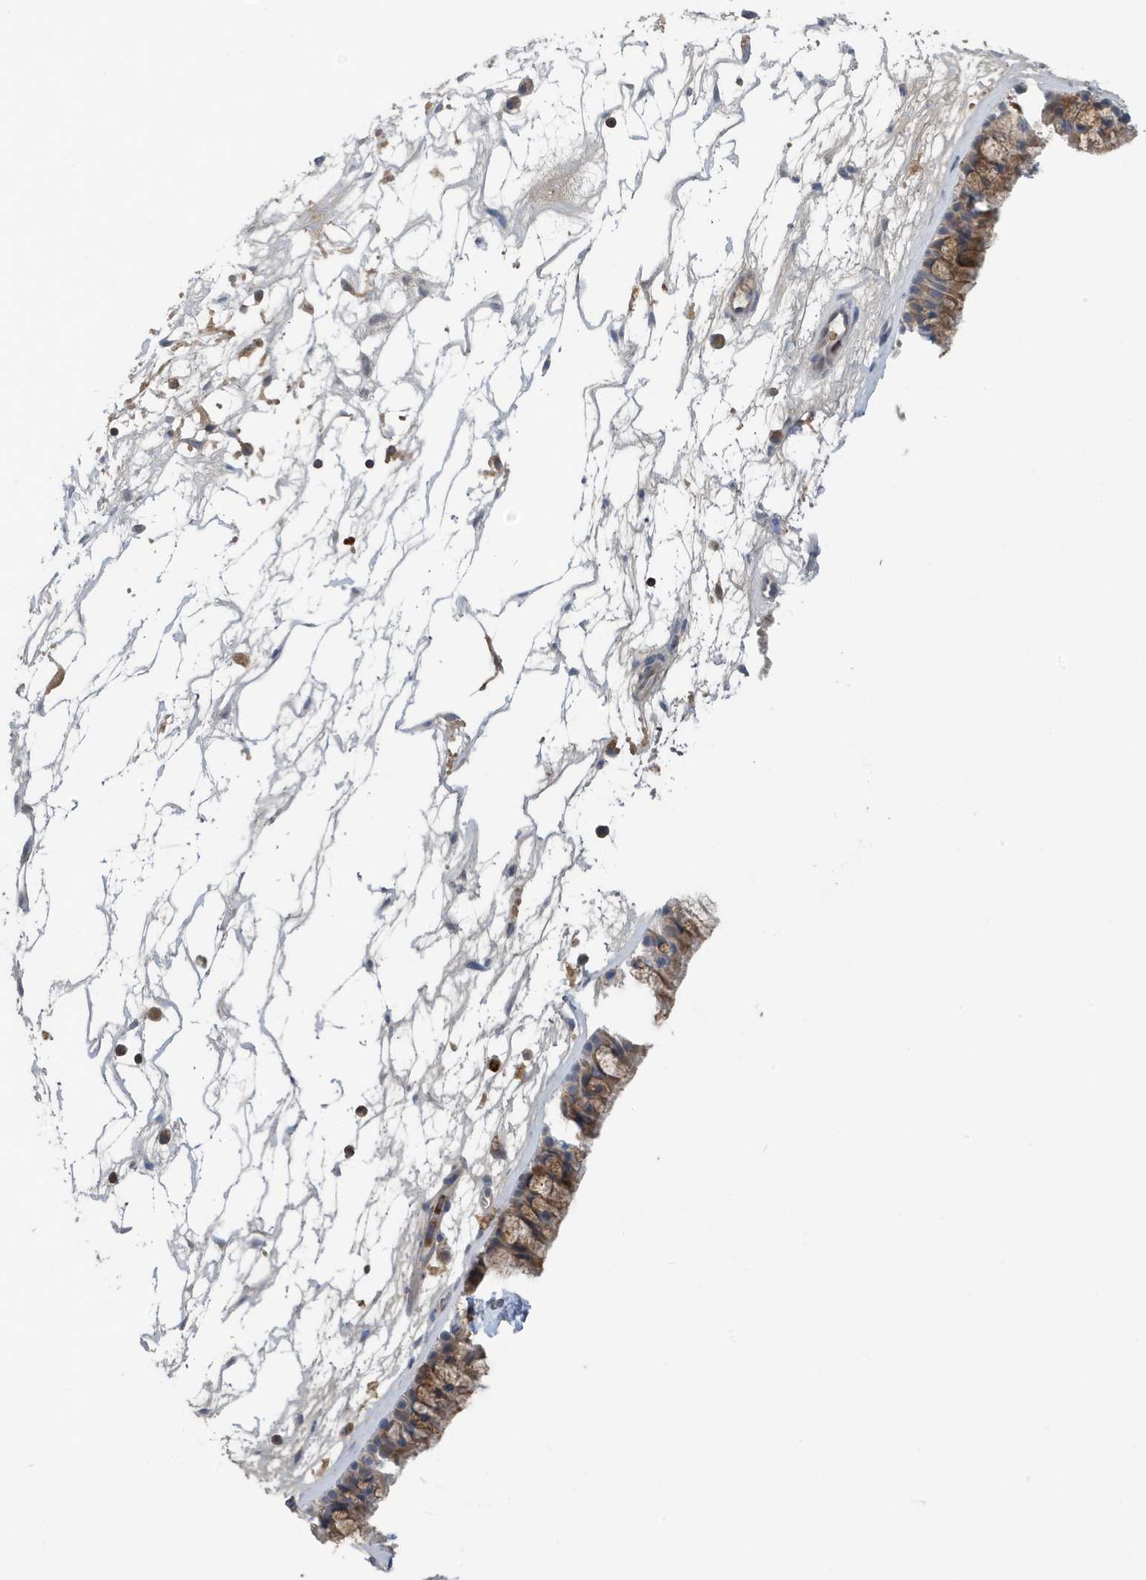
{"staining": {"intensity": "moderate", "quantity": "25%-75%", "location": "cytoplasmic/membranous"}, "tissue": "nasopharynx", "cell_type": "Respiratory epithelial cells", "image_type": "normal", "snomed": [{"axis": "morphology", "description": "Normal tissue, NOS"}, {"axis": "topography", "description": "Nasopharynx"}], "caption": "A photomicrograph of human nasopharynx stained for a protein shows moderate cytoplasmic/membranous brown staining in respiratory epithelial cells. The staining was performed using DAB, with brown indicating positive protein expression. Nuclei are stained blue with hematoxylin.", "gene": "NSUN3", "patient": {"sex": "male", "age": 64}}